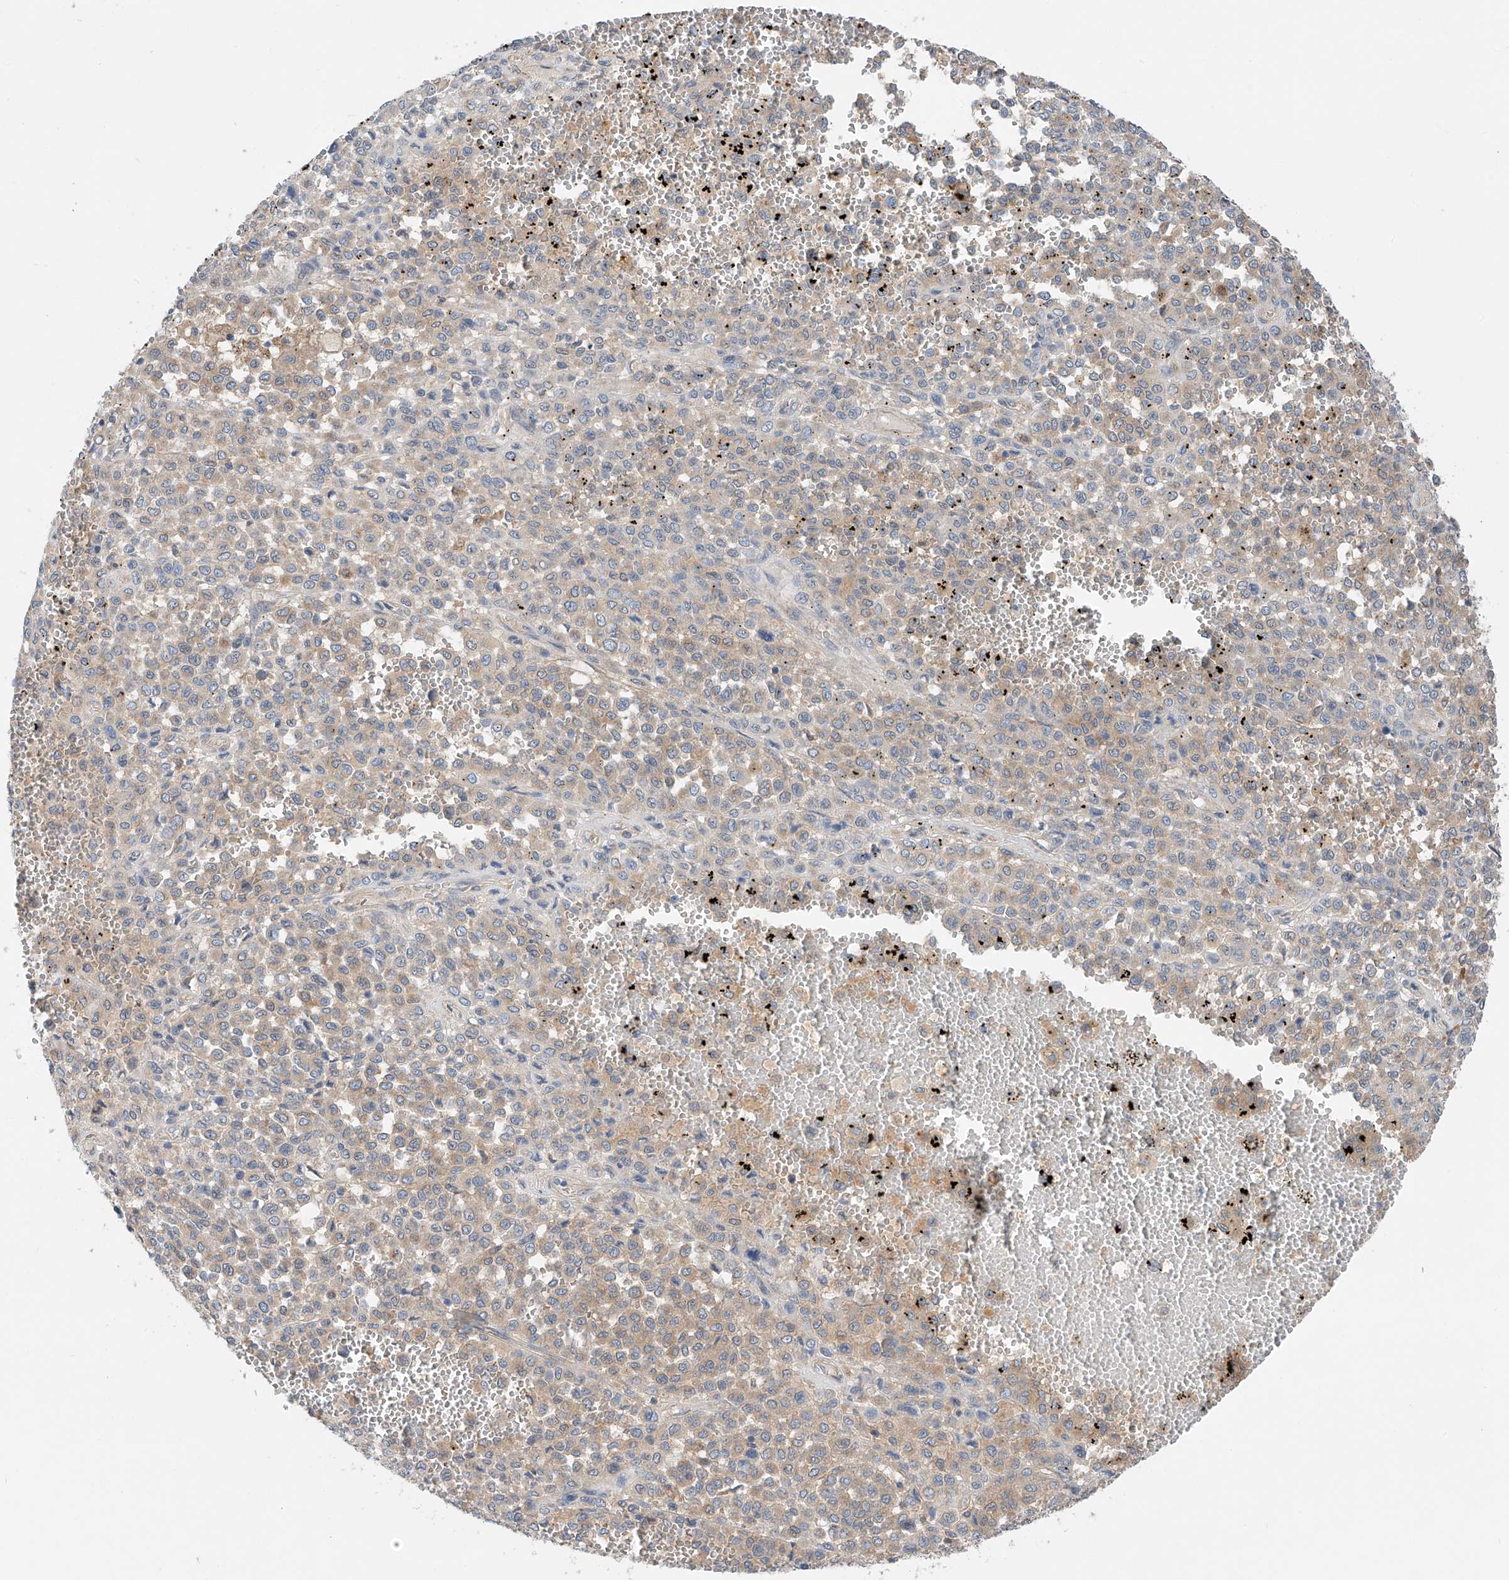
{"staining": {"intensity": "weak", "quantity": "25%-75%", "location": "cytoplasmic/membranous"}, "tissue": "melanoma", "cell_type": "Tumor cells", "image_type": "cancer", "snomed": [{"axis": "morphology", "description": "Malignant melanoma, Metastatic site"}, {"axis": "topography", "description": "Pancreas"}], "caption": "Immunohistochemical staining of malignant melanoma (metastatic site) demonstrates low levels of weak cytoplasmic/membranous protein positivity in about 25%-75% of tumor cells.", "gene": "SLC22A7", "patient": {"sex": "female", "age": 30}}